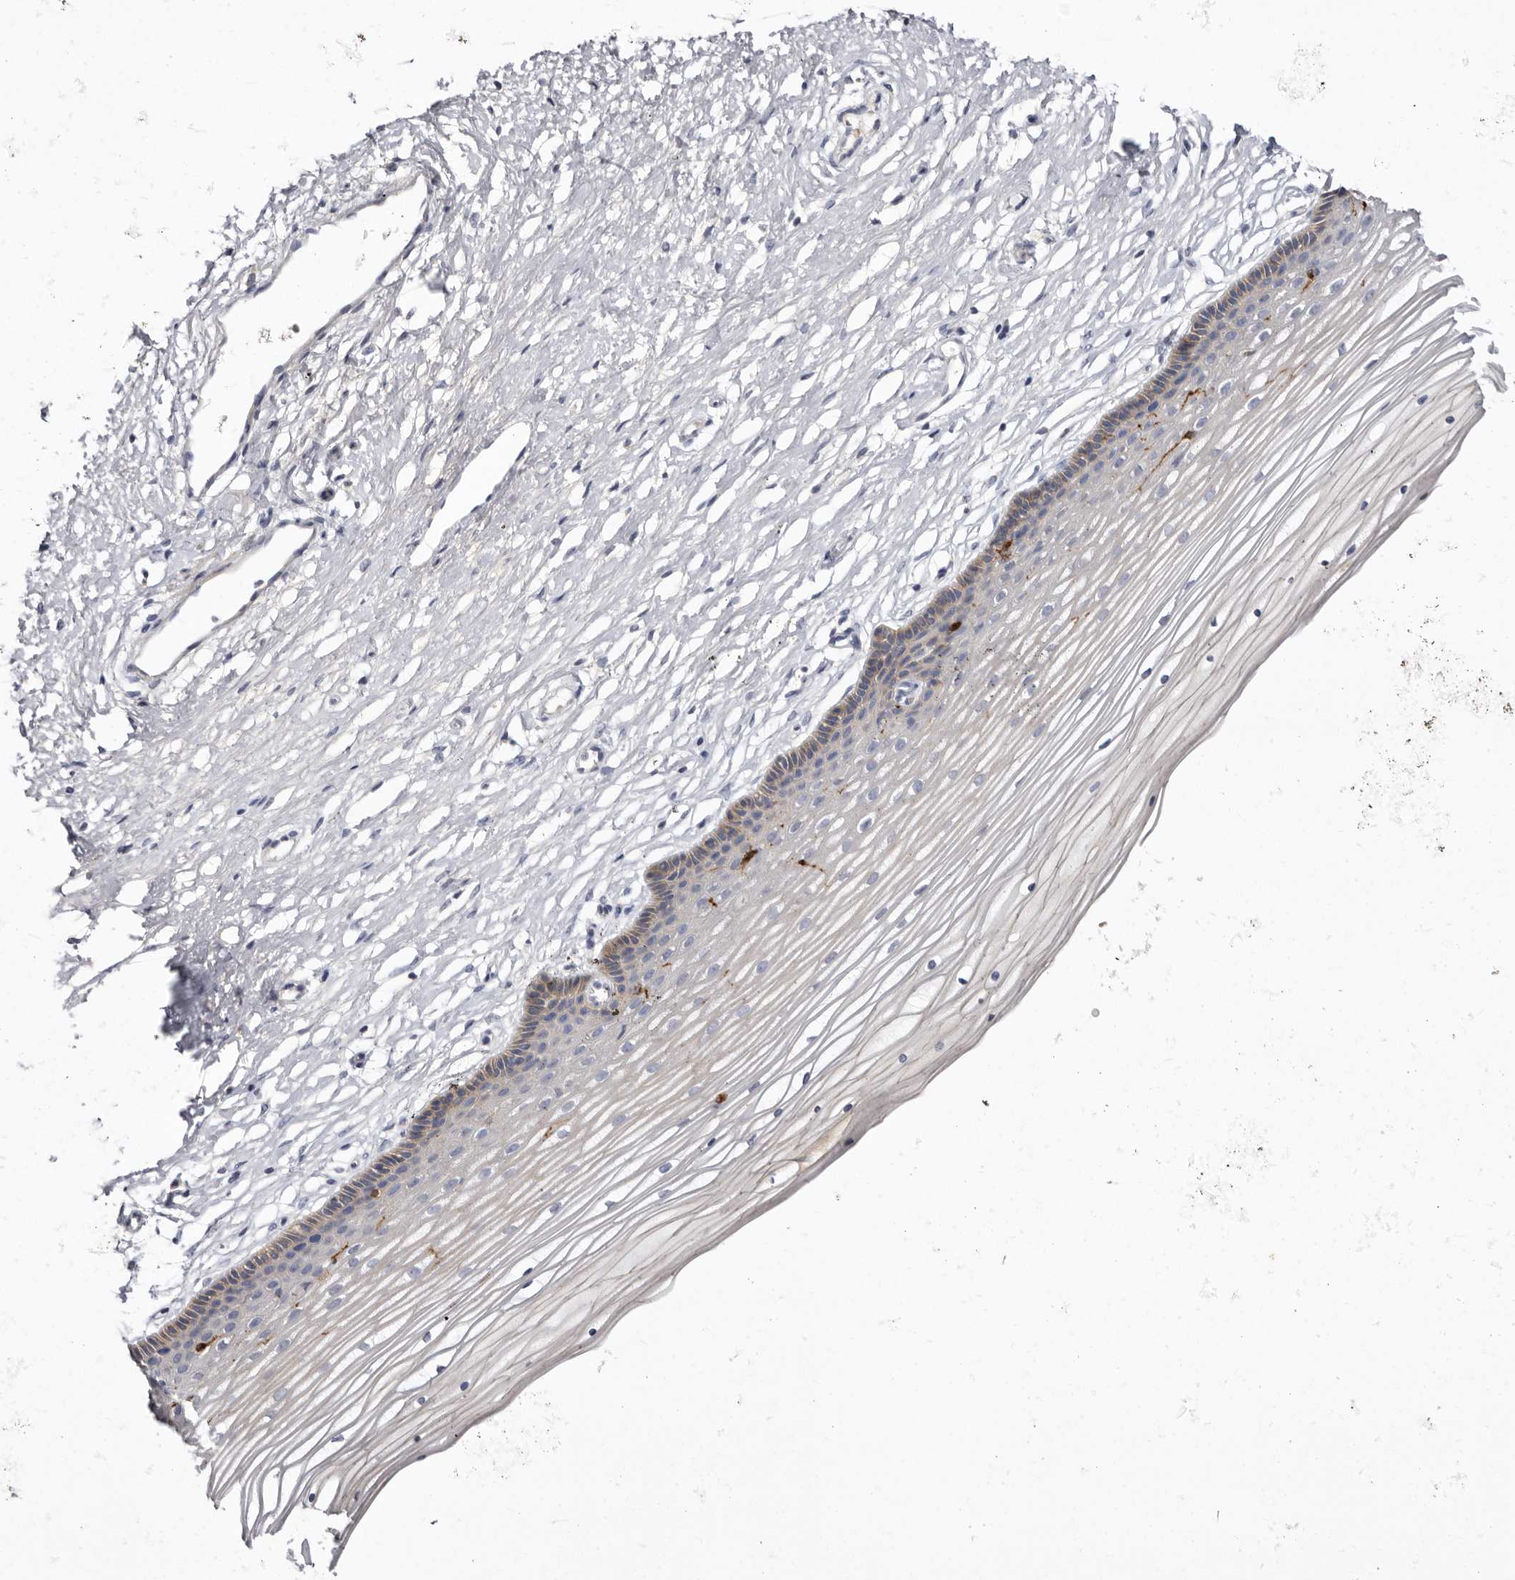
{"staining": {"intensity": "weak", "quantity": "25%-75%", "location": "cytoplasmic/membranous"}, "tissue": "vagina", "cell_type": "Squamous epithelial cells", "image_type": "normal", "snomed": [{"axis": "morphology", "description": "Normal tissue, NOS"}, {"axis": "topography", "description": "Vagina"}, {"axis": "topography", "description": "Cervix"}], "caption": "A high-resolution histopathology image shows immunohistochemistry staining of normal vagina, which reveals weak cytoplasmic/membranous positivity in about 25%-75% of squamous epithelial cells. Immunohistochemistry stains the protein of interest in brown and the nuclei are stained blue.", "gene": "S1PR5", "patient": {"sex": "female", "age": 40}}